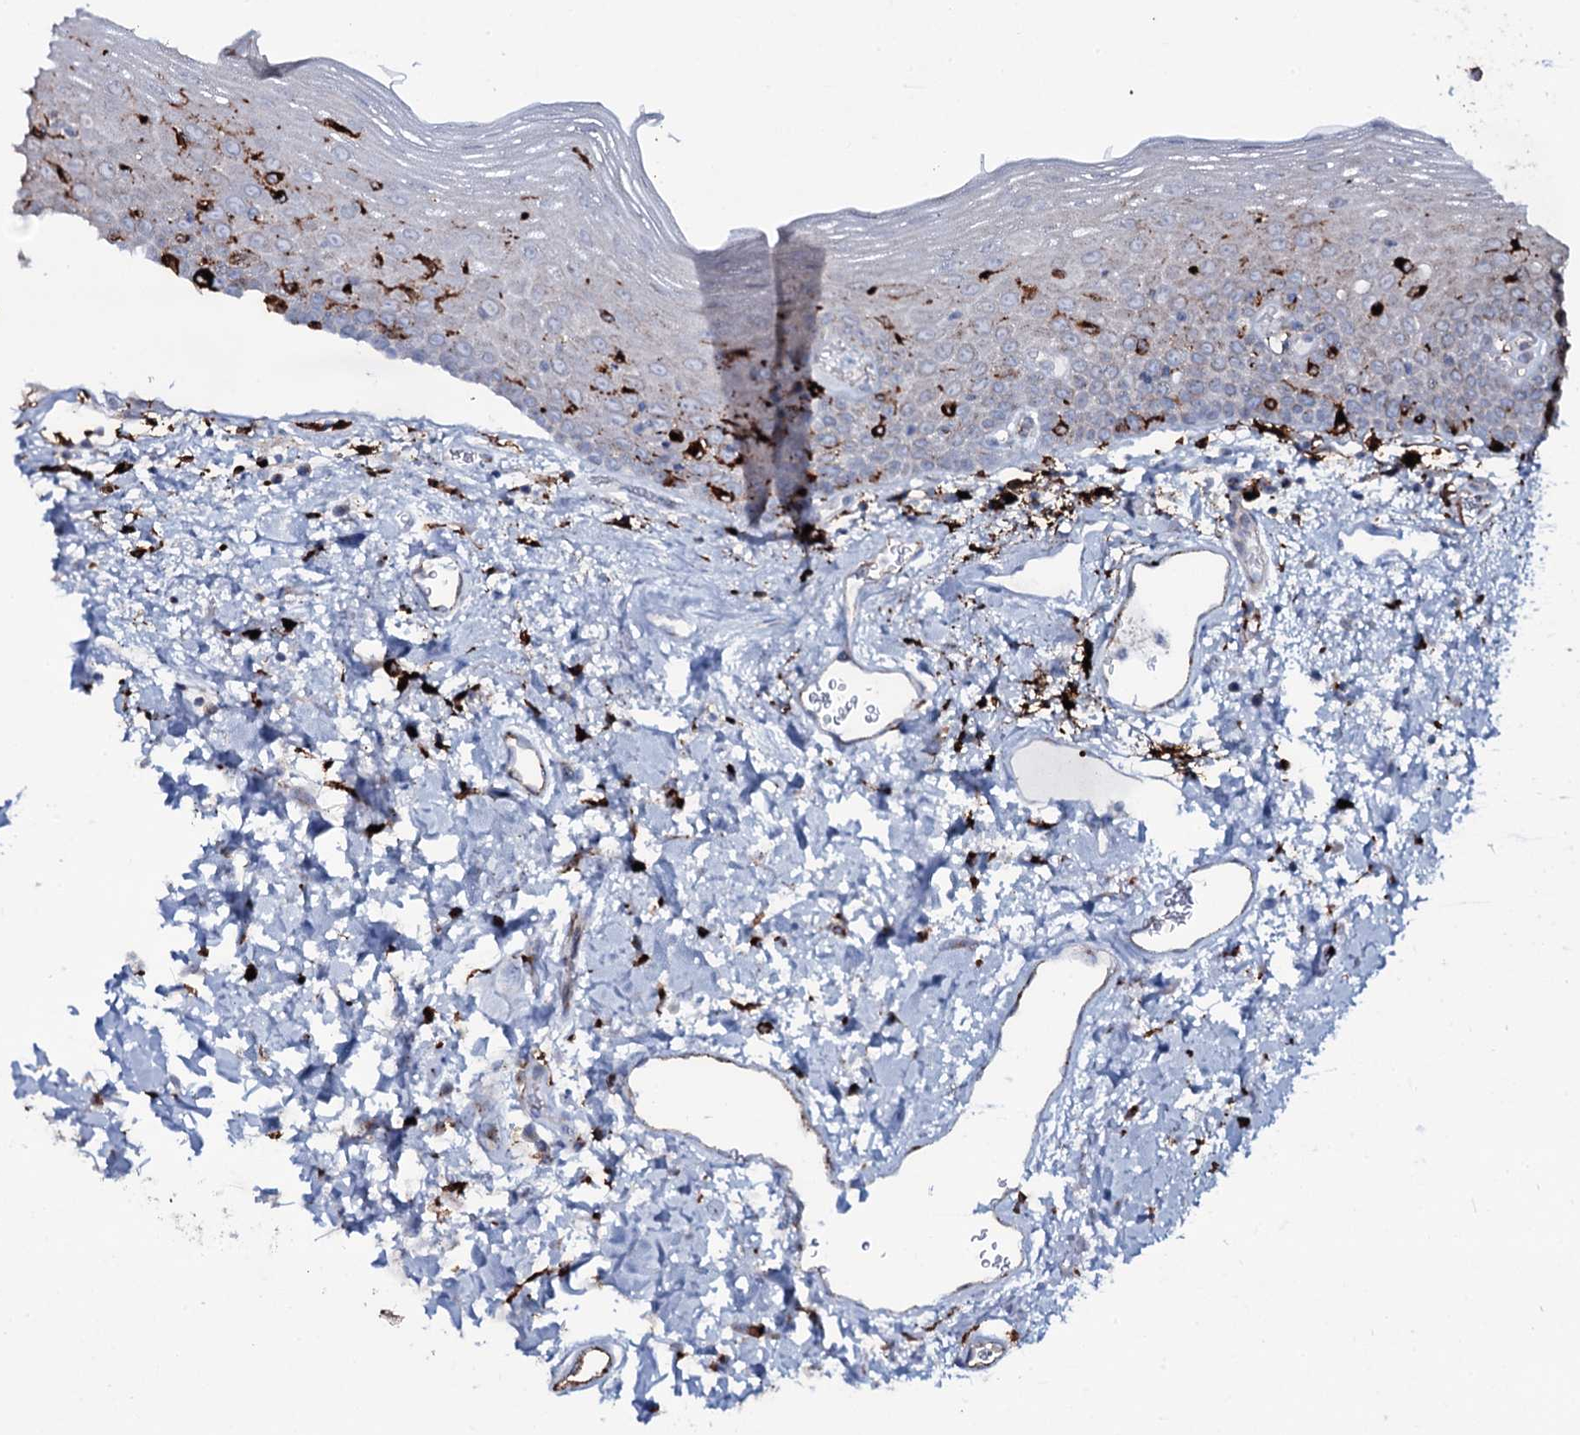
{"staining": {"intensity": "weak", "quantity": "<25%", "location": "cytoplasmic/membranous"}, "tissue": "oral mucosa", "cell_type": "Squamous epithelial cells", "image_type": "normal", "snomed": [{"axis": "morphology", "description": "Normal tissue, NOS"}, {"axis": "topography", "description": "Oral tissue"}], "caption": "This is an immunohistochemistry histopathology image of normal oral mucosa. There is no staining in squamous epithelial cells.", "gene": "OSBPL2", "patient": {"sex": "male", "age": 74}}